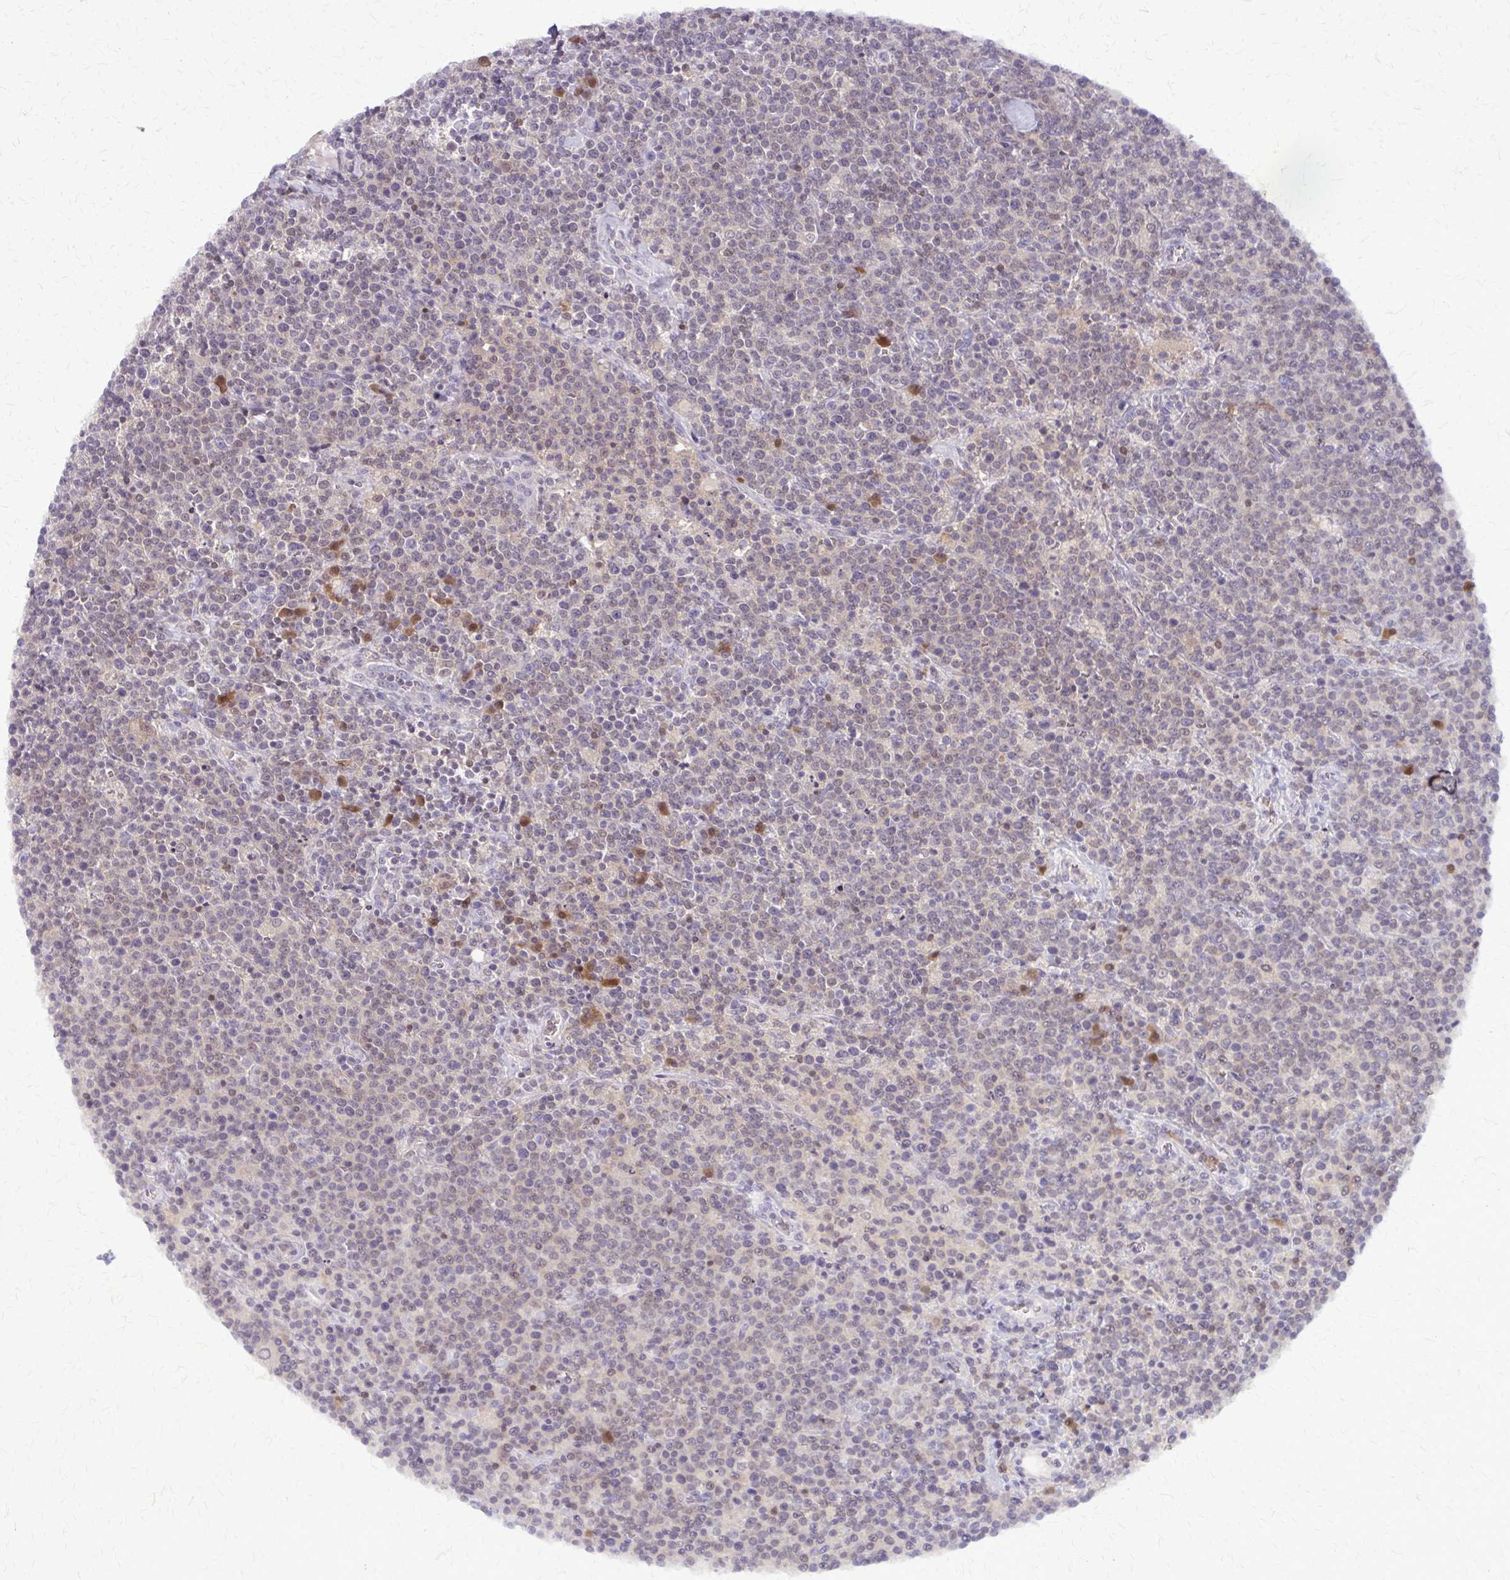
{"staining": {"intensity": "negative", "quantity": "none", "location": "none"}, "tissue": "lymphoma", "cell_type": "Tumor cells", "image_type": "cancer", "snomed": [{"axis": "morphology", "description": "Malignant lymphoma, non-Hodgkin's type, High grade"}, {"axis": "topography", "description": "Lymph node"}], "caption": "This is an IHC histopathology image of lymphoma. There is no expression in tumor cells.", "gene": "GLRX", "patient": {"sex": "male", "age": 61}}